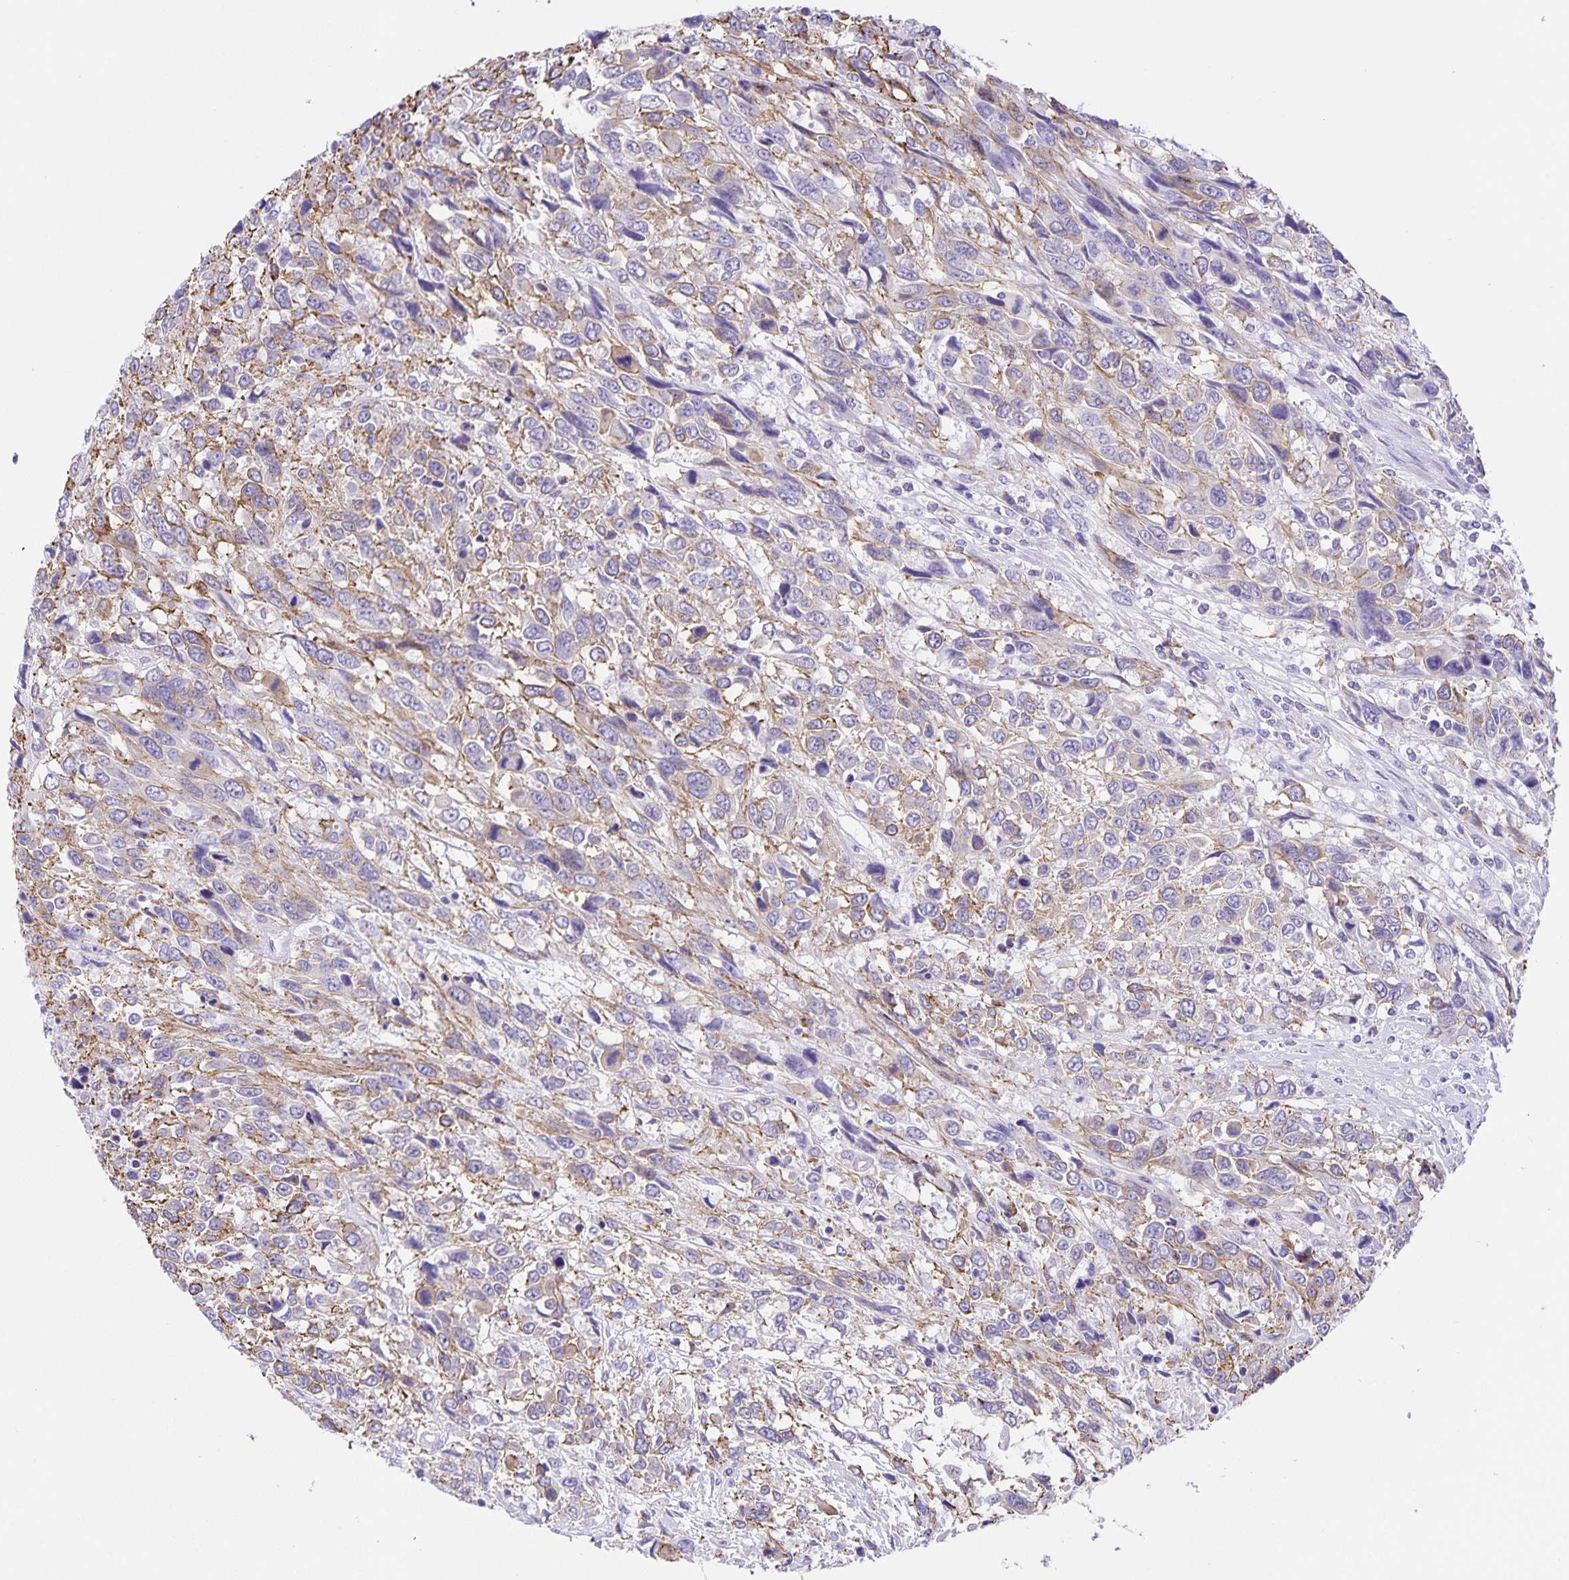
{"staining": {"intensity": "weak", "quantity": "25%-75%", "location": "cytoplasmic/membranous"}, "tissue": "urothelial cancer", "cell_type": "Tumor cells", "image_type": "cancer", "snomed": [{"axis": "morphology", "description": "Urothelial carcinoma, High grade"}, {"axis": "topography", "description": "Urinary bladder"}], "caption": "Tumor cells reveal low levels of weak cytoplasmic/membranous positivity in about 25%-75% of cells in human urothelial cancer.", "gene": "UBQLN3", "patient": {"sex": "female", "age": 70}}